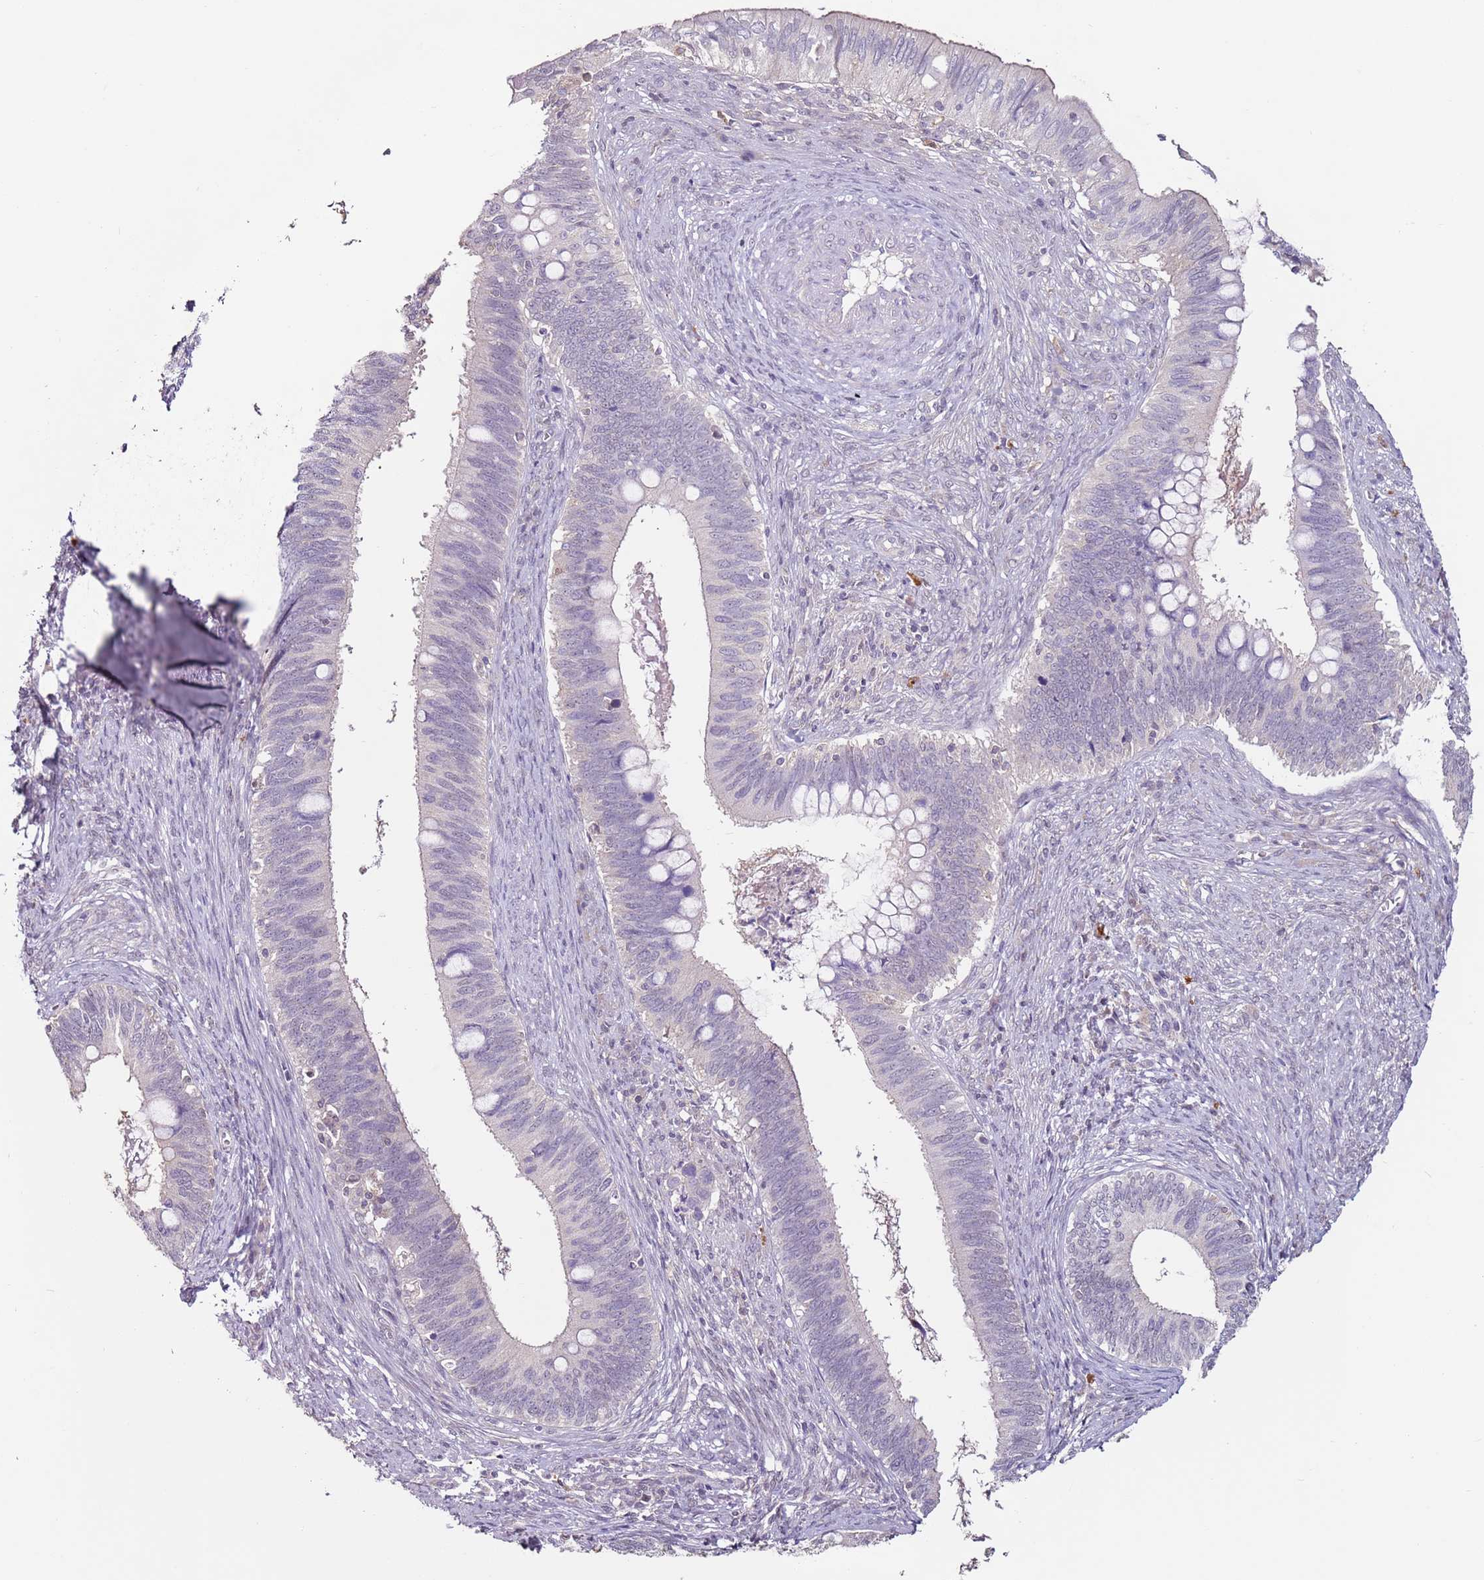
{"staining": {"intensity": "negative", "quantity": "none", "location": "none"}, "tissue": "cervical cancer", "cell_type": "Tumor cells", "image_type": "cancer", "snomed": [{"axis": "morphology", "description": "Adenocarcinoma, NOS"}, {"axis": "topography", "description": "Cervix"}], "caption": "High magnification brightfield microscopy of cervical adenocarcinoma stained with DAB (brown) and counterstained with hematoxylin (blue): tumor cells show no significant expression.", "gene": "MDH1", "patient": {"sex": "female", "age": 42}}